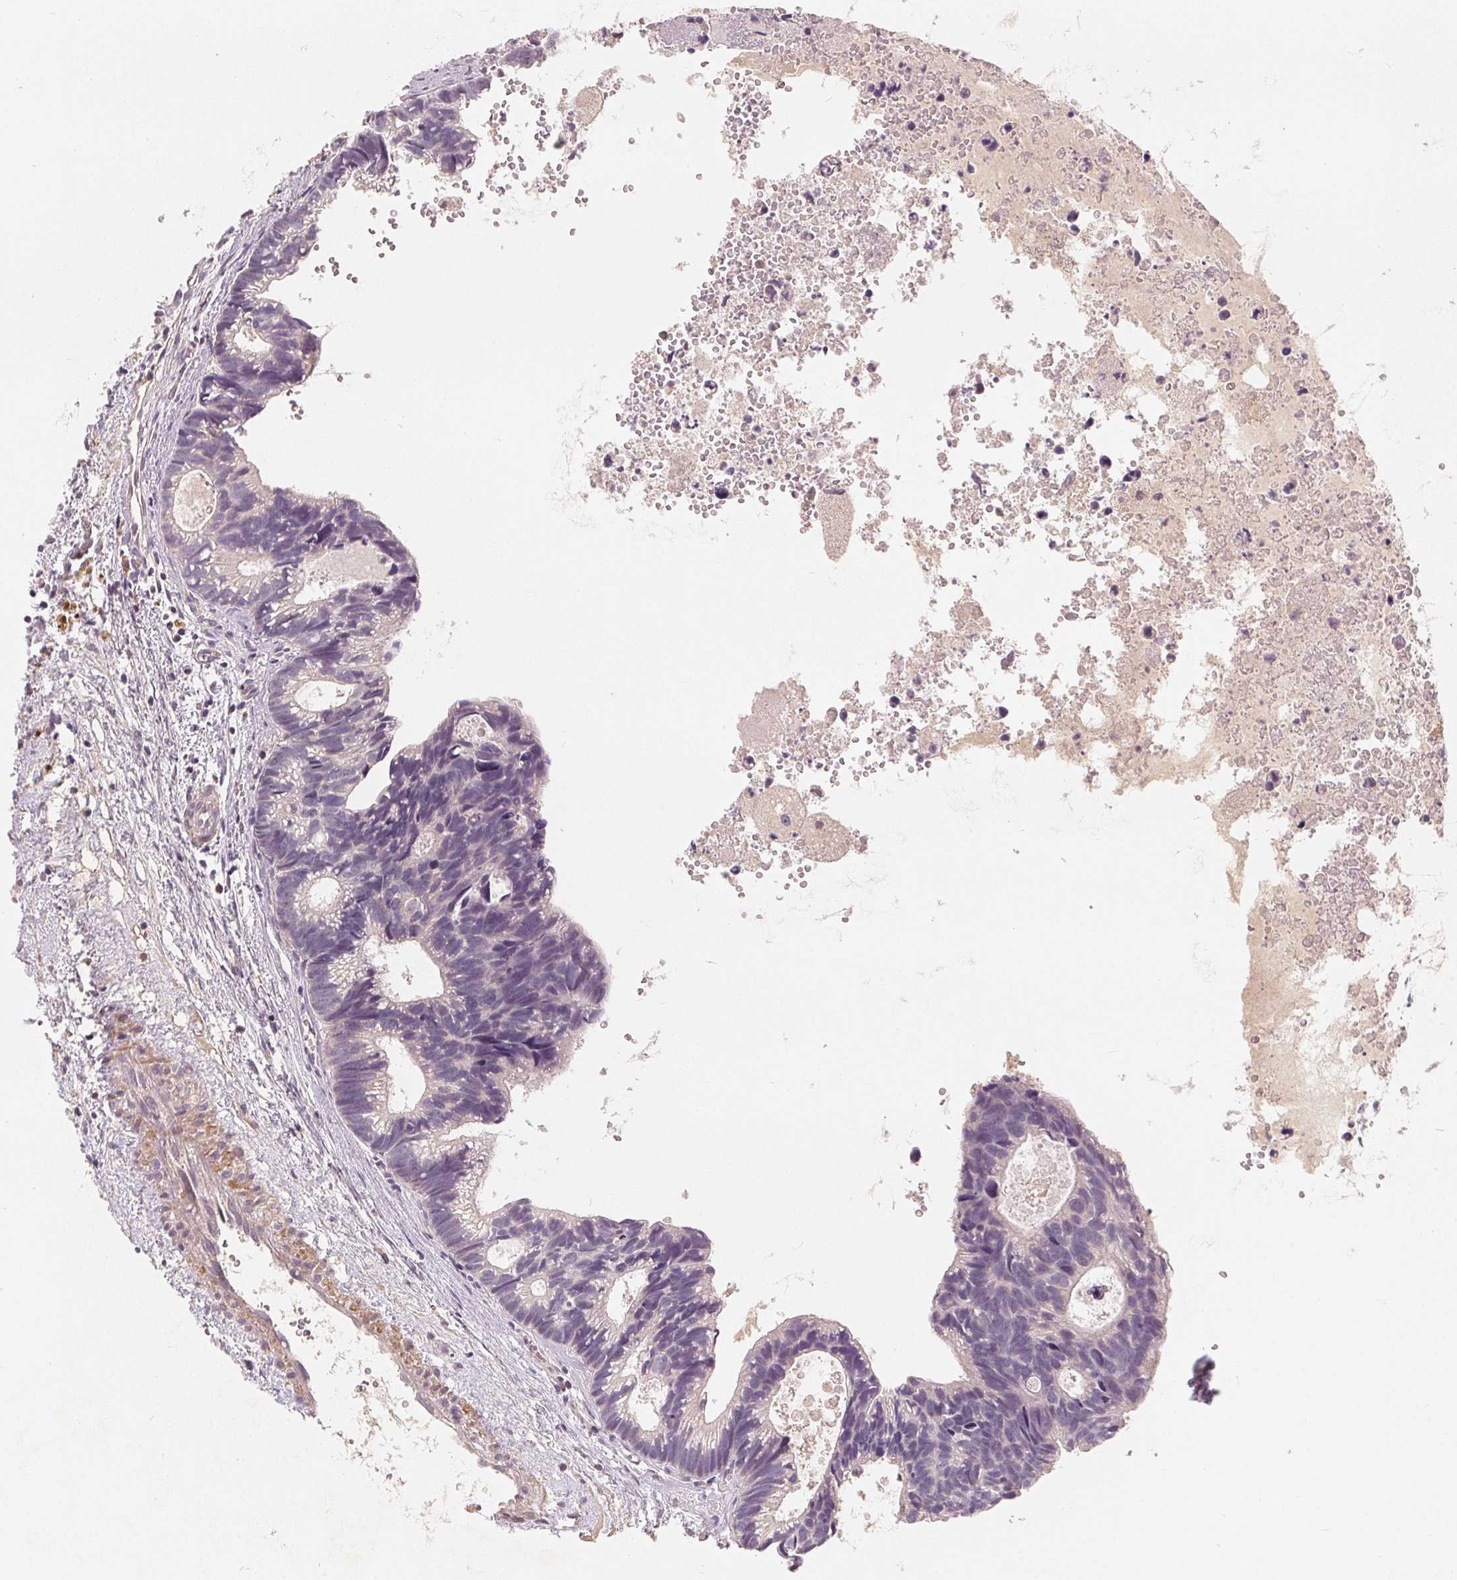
{"staining": {"intensity": "negative", "quantity": "none", "location": "none"}, "tissue": "head and neck cancer", "cell_type": "Tumor cells", "image_type": "cancer", "snomed": [{"axis": "morphology", "description": "Adenocarcinoma, NOS"}, {"axis": "topography", "description": "Head-Neck"}], "caption": "Adenocarcinoma (head and neck) was stained to show a protein in brown. There is no significant expression in tumor cells.", "gene": "GHITM", "patient": {"sex": "male", "age": 62}}